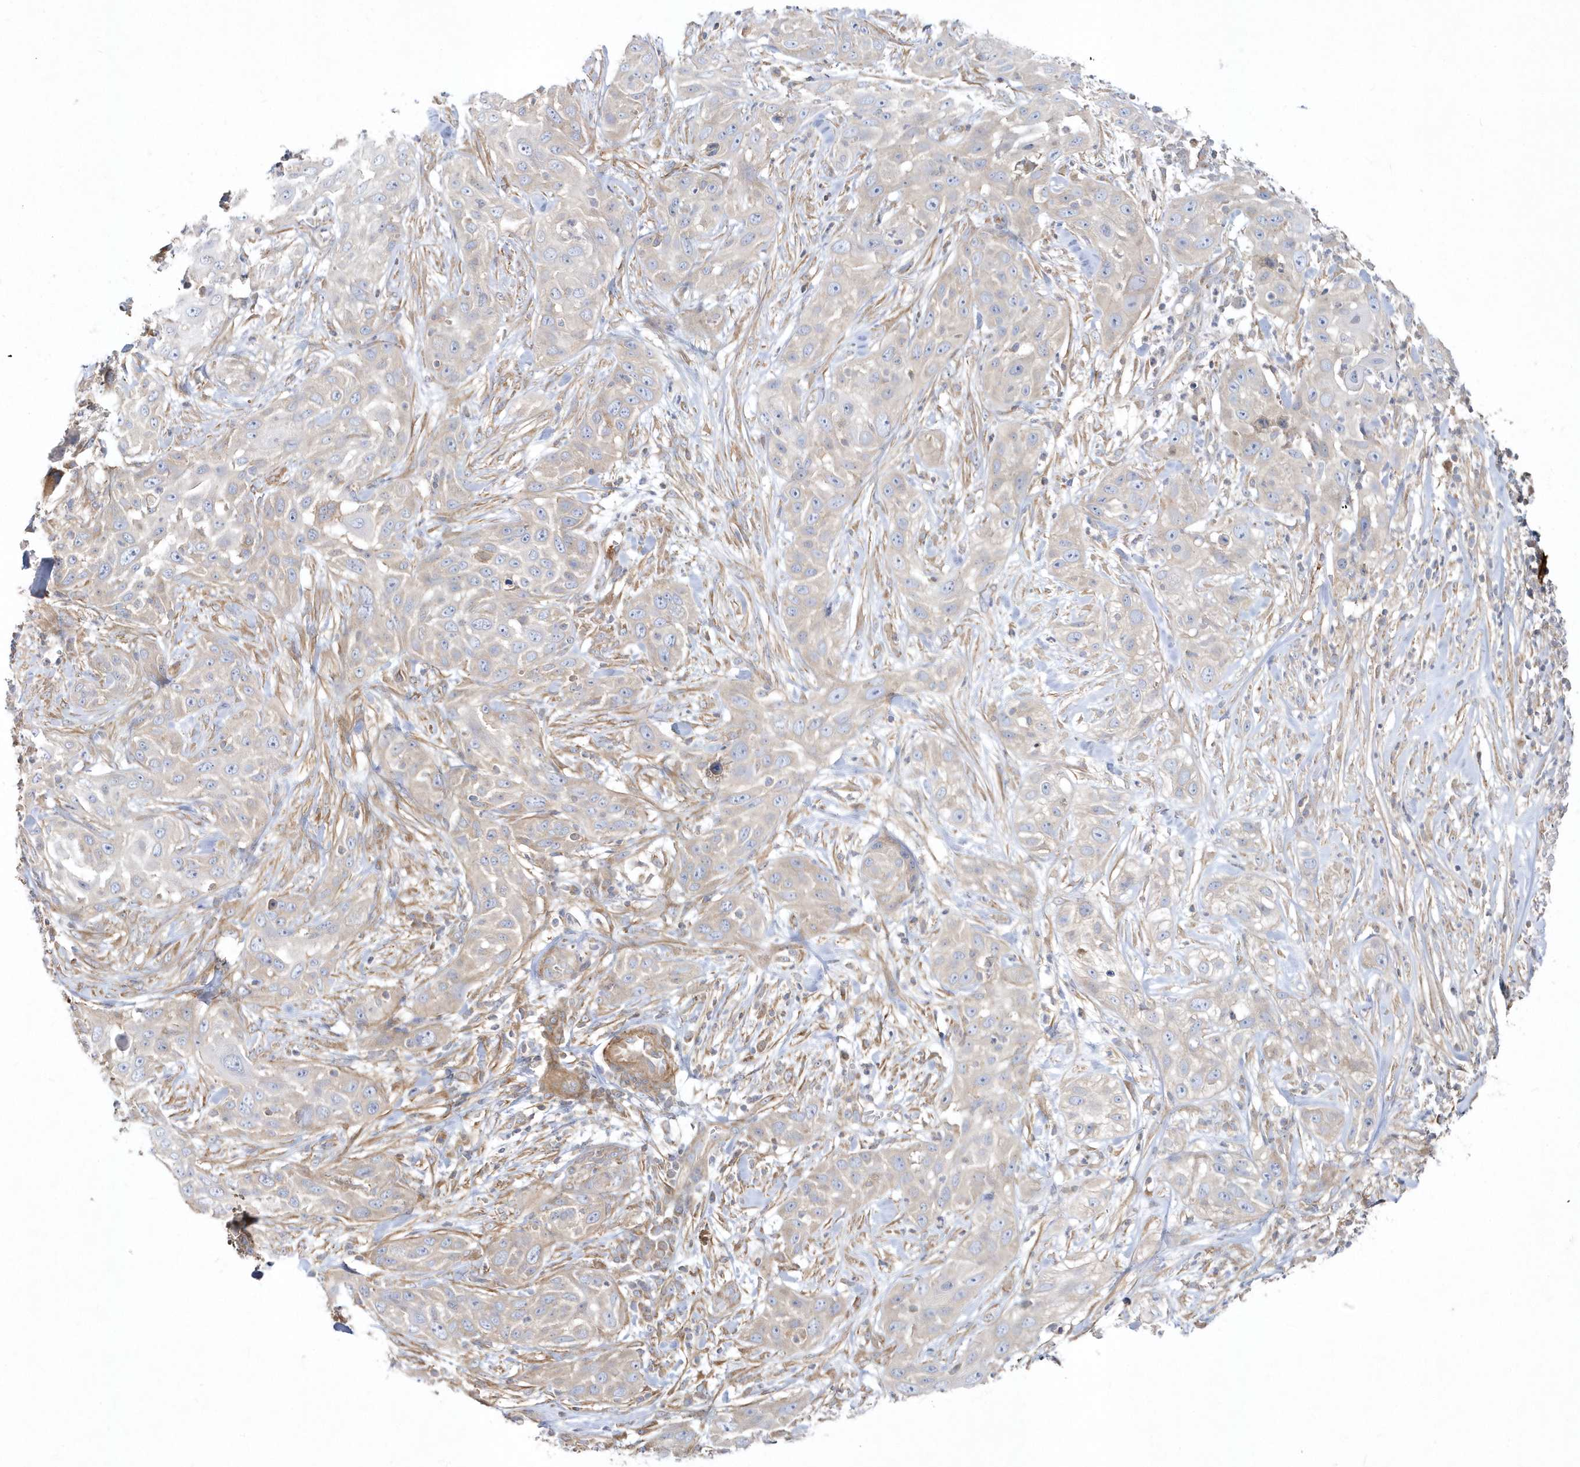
{"staining": {"intensity": "negative", "quantity": "none", "location": "none"}, "tissue": "skin cancer", "cell_type": "Tumor cells", "image_type": "cancer", "snomed": [{"axis": "morphology", "description": "Squamous cell carcinoma, NOS"}, {"axis": "topography", "description": "Skin"}], "caption": "A micrograph of skin squamous cell carcinoma stained for a protein demonstrates no brown staining in tumor cells. Brightfield microscopy of immunohistochemistry (IHC) stained with DAB (brown) and hematoxylin (blue), captured at high magnification.", "gene": "LEXM", "patient": {"sex": "female", "age": 44}}